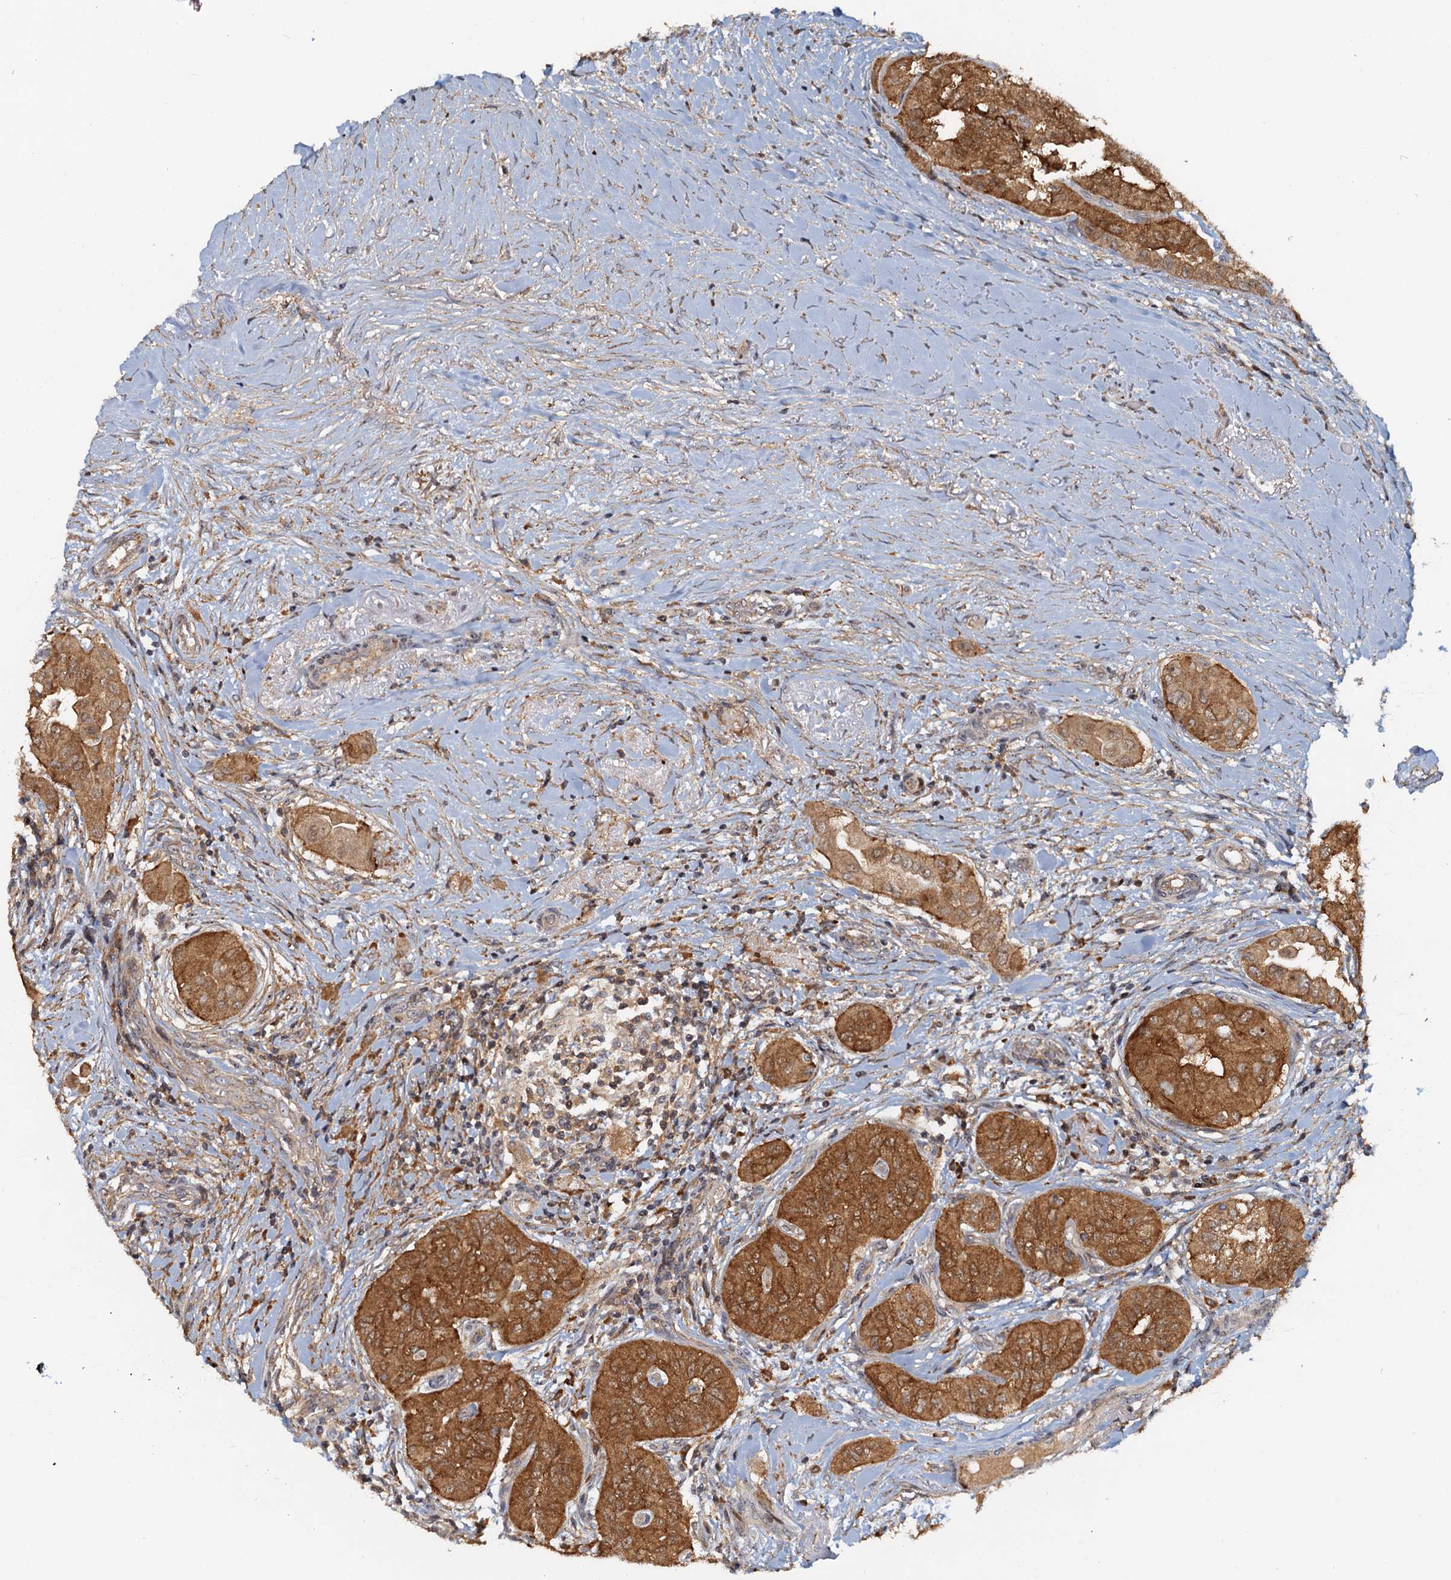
{"staining": {"intensity": "moderate", "quantity": ">75%", "location": "cytoplasmic/membranous"}, "tissue": "thyroid cancer", "cell_type": "Tumor cells", "image_type": "cancer", "snomed": [{"axis": "morphology", "description": "Papillary adenocarcinoma, NOS"}, {"axis": "topography", "description": "Thyroid gland"}], "caption": "Protein analysis of thyroid cancer tissue displays moderate cytoplasmic/membranous expression in approximately >75% of tumor cells. The protein is stained brown, and the nuclei are stained in blue (DAB IHC with brightfield microscopy, high magnification).", "gene": "TOLLIP", "patient": {"sex": "female", "age": 59}}